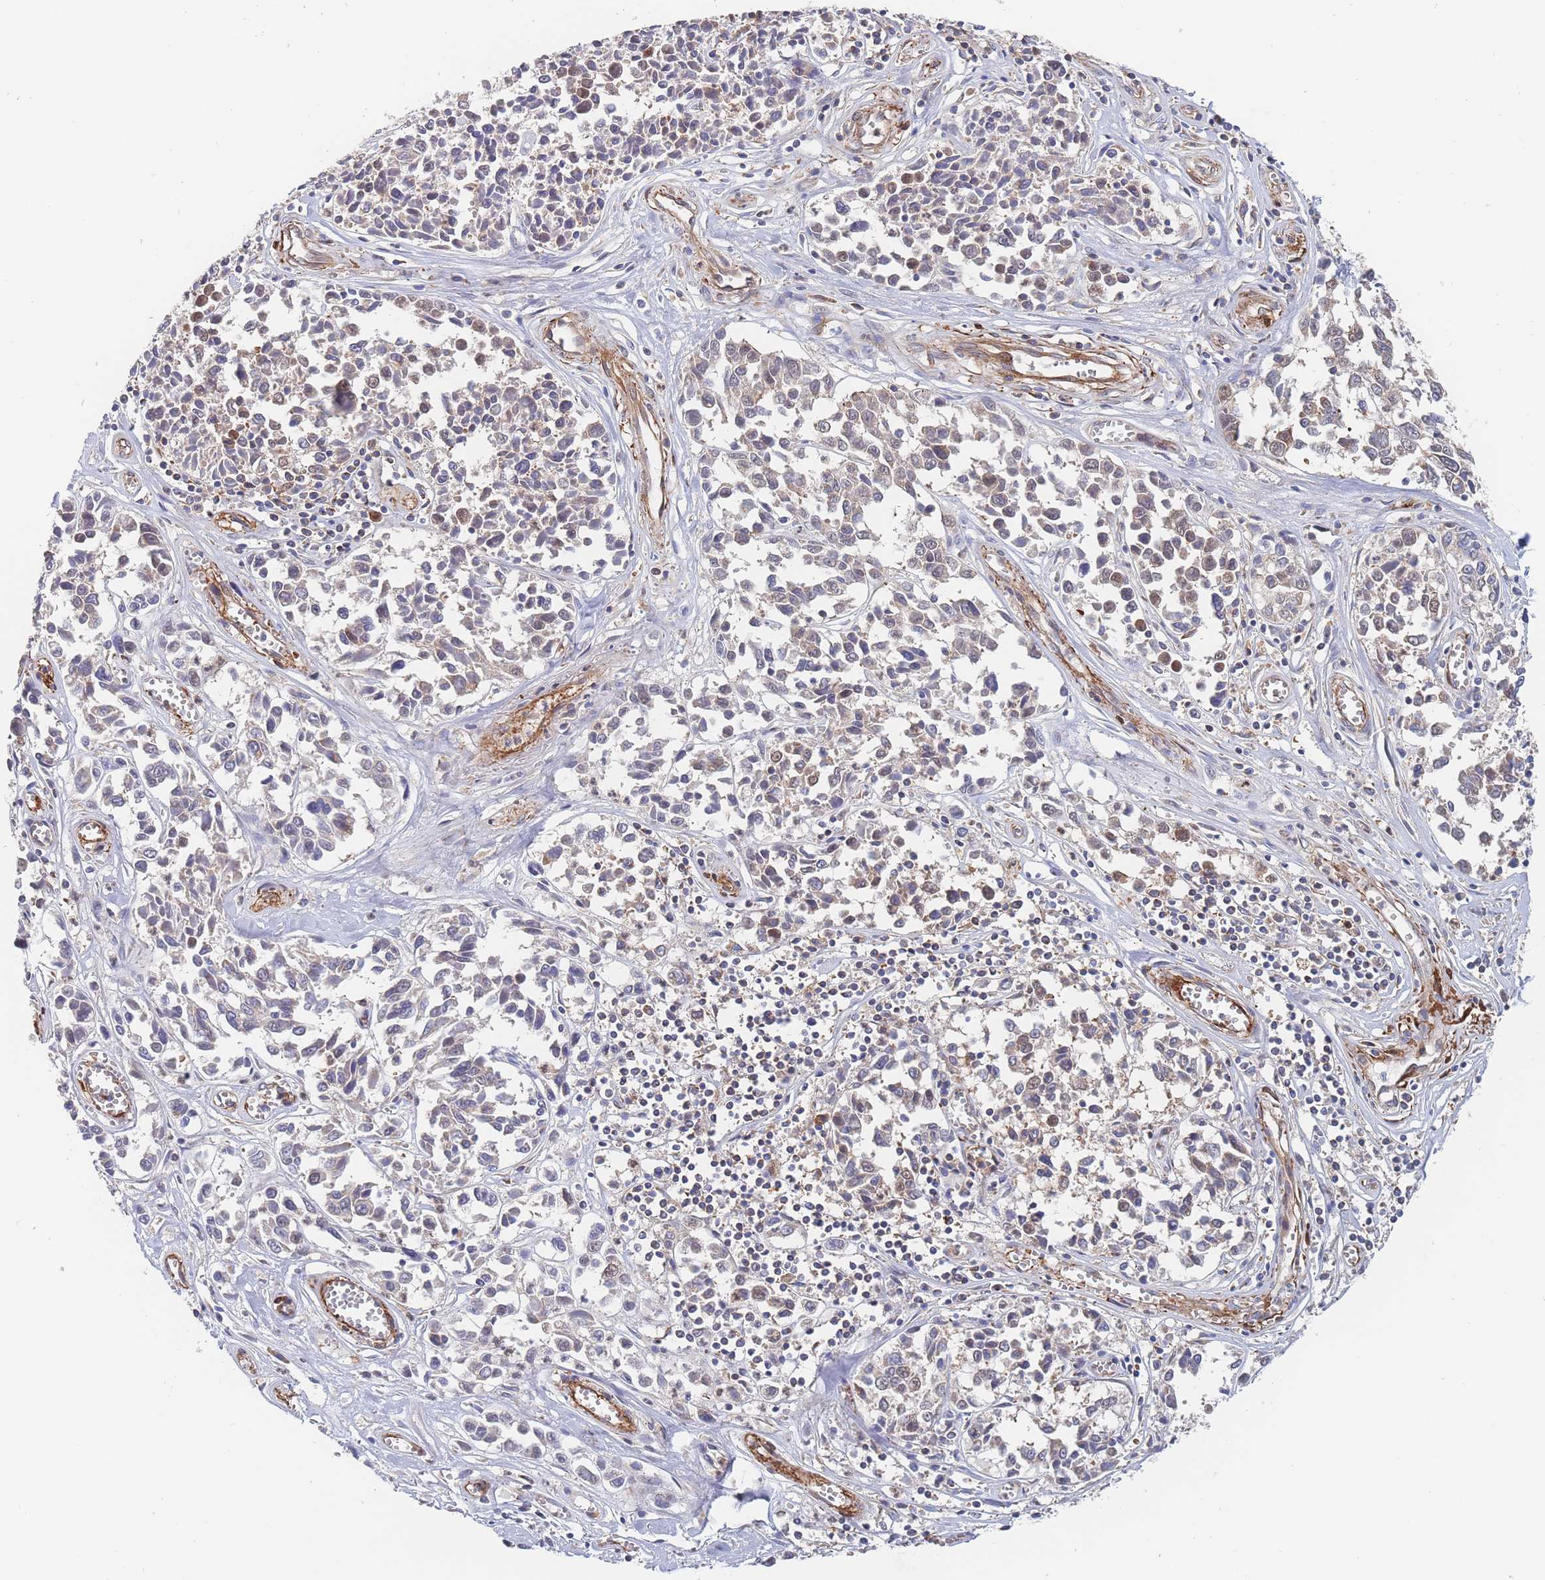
{"staining": {"intensity": "weak", "quantity": "<25%", "location": "cytoplasmic/membranous"}, "tissue": "melanoma", "cell_type": "Tumor cells", "image_type": "cancer", "snomed": [{"axis": "morphology", "description": "Malignant melanoma, NOS"}, {"axis": "topography", "description": "Skin"}], "caption": "Immunohistochemistry (IHC) image of neoplastic tissue: malignant melanoma stained with DAB reveals no significant protein expression in tumor cells.", "gene": "G6PC1", "patient": {"sex": "female", "age": 64}}